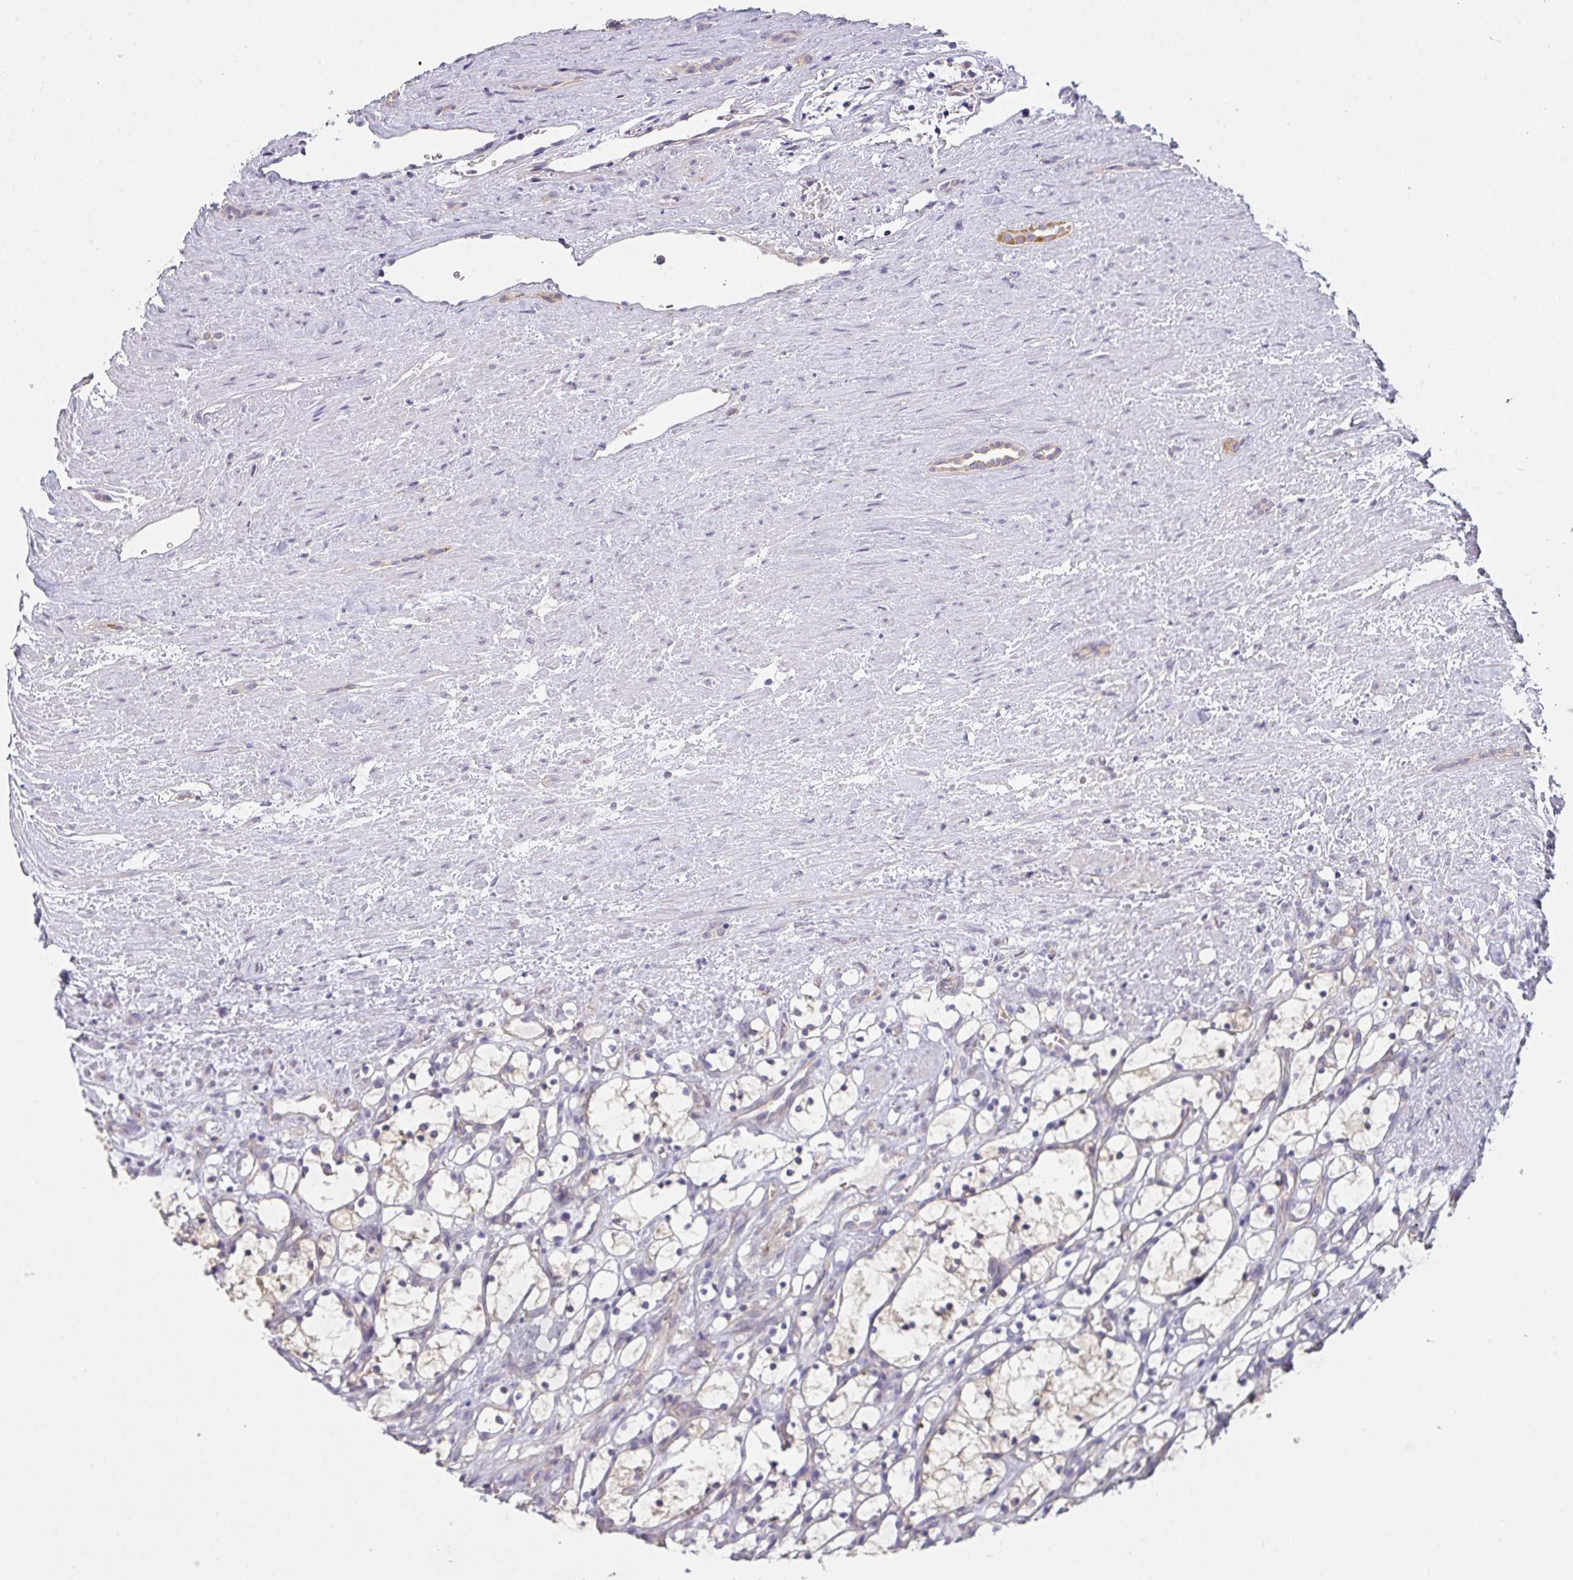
{"staining": {"intensity": "negative", "quantity": "none", "location": "none"}, "tissue": "renal cancer", "cell_type": "Tumor cells", "image_type": "cancer", "snomed": [{"axis": "morphology", "description": "Adenocarcinoma, NOS"}, {"axis": "topography", "description": "Kidney"}], "caption": "Immunohistochemistry (IHC) of renal cancer displays no staining in tumor cells.", "gene": "TMEM219", "patient": {"sex": "female", "age": 69}}